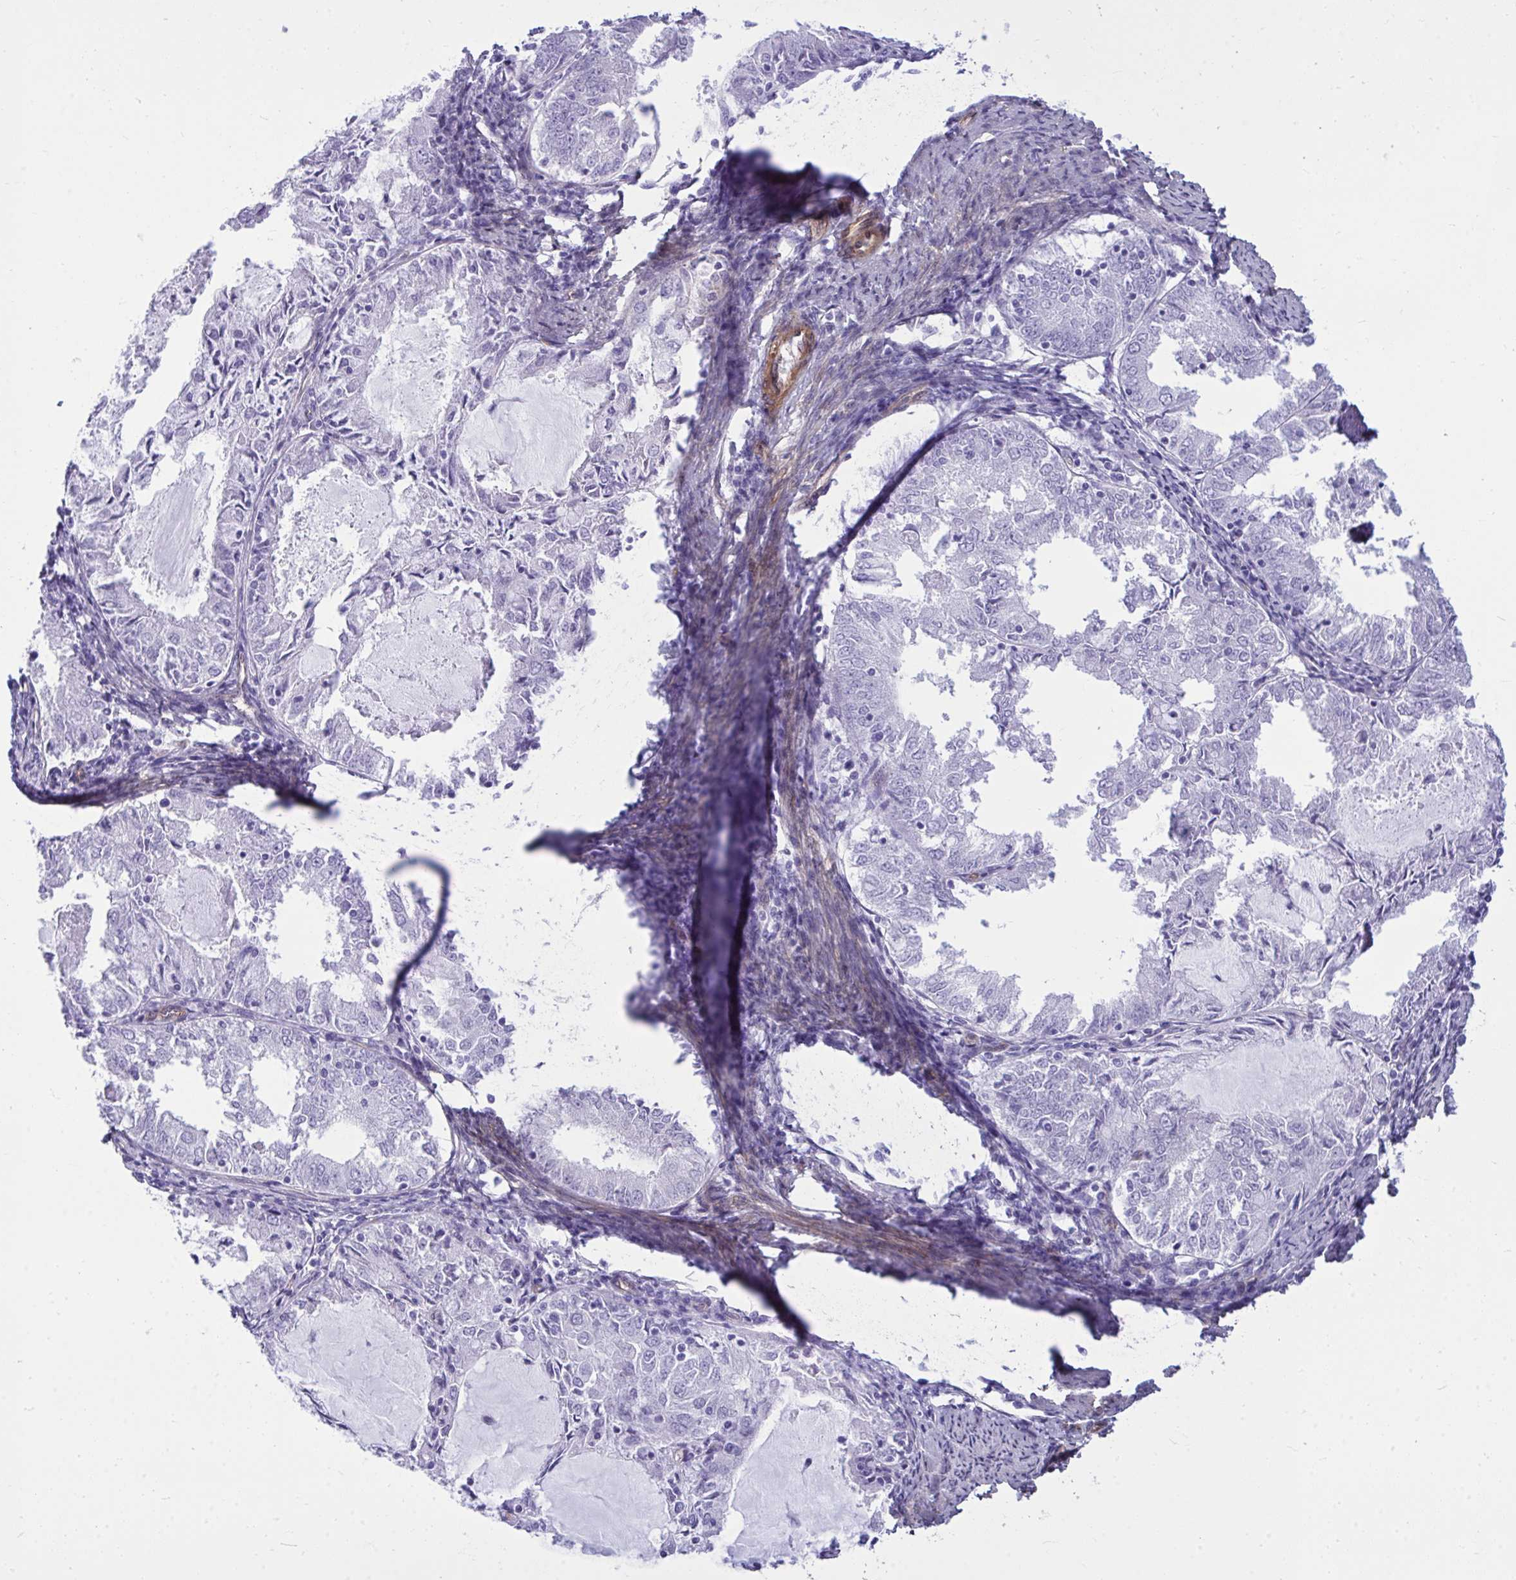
{"staining": {"intensity": "negative", "quantity": "none", "location": "none"}, "tissue": "endometrial cancer", "cell_type": "Tumor cells", "image_type": "cancer", "snomed": [{"axis": "morphology", "description": "Adenocarcinoma, NOS"}, {"axis": "topography", "description": "Endometrium"}], "caption": "Immunohistochemical staining of human adenocarcinoma (endometrial) exhibits no significant expression in tumor cells.", "gene": "LIMS2", "patient": {"sex": "female", "age": 57}}